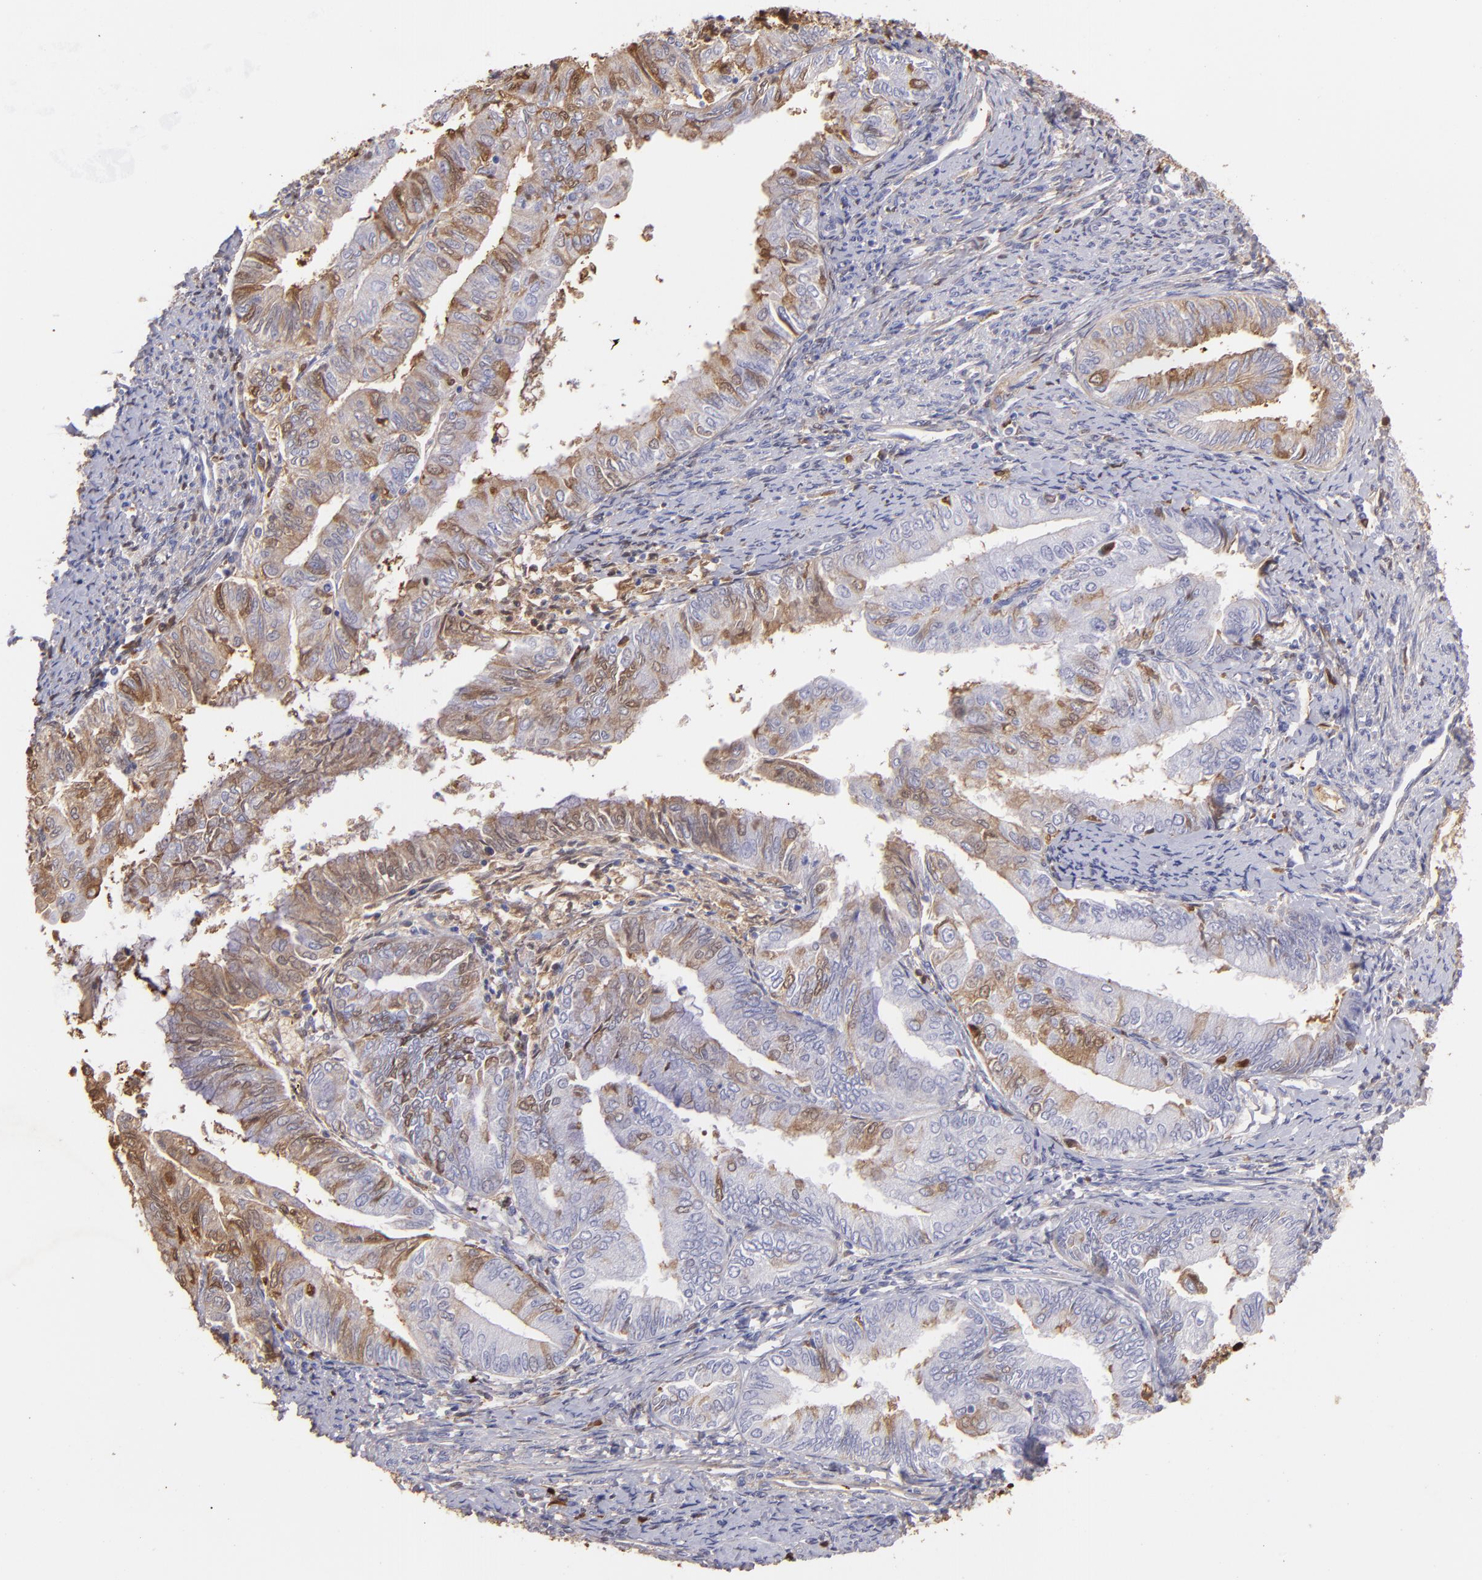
{"staining": {"intensity": "moderate", "quantity": "25%-75%", "location": "cytoplasmic/membranous"}, "tissue": "endometrial cancer", "cell_type": "Tumor cells", "image_type": "cancer", "snomed": [{"axis": "morphology", "description": "Adenocarcinoma, NOS"}, {"axis": "topography", "description": "Endometrium"}], "caption": "This is a photomicrograph of immunohistochemistry staining of endometrial cancer (adenocarcinoma), which shows moderate staining in the cytoplasmic/membranous of tumor cells.", "gene": "FGB", "patient": {"sex": "female", "age": 66}}